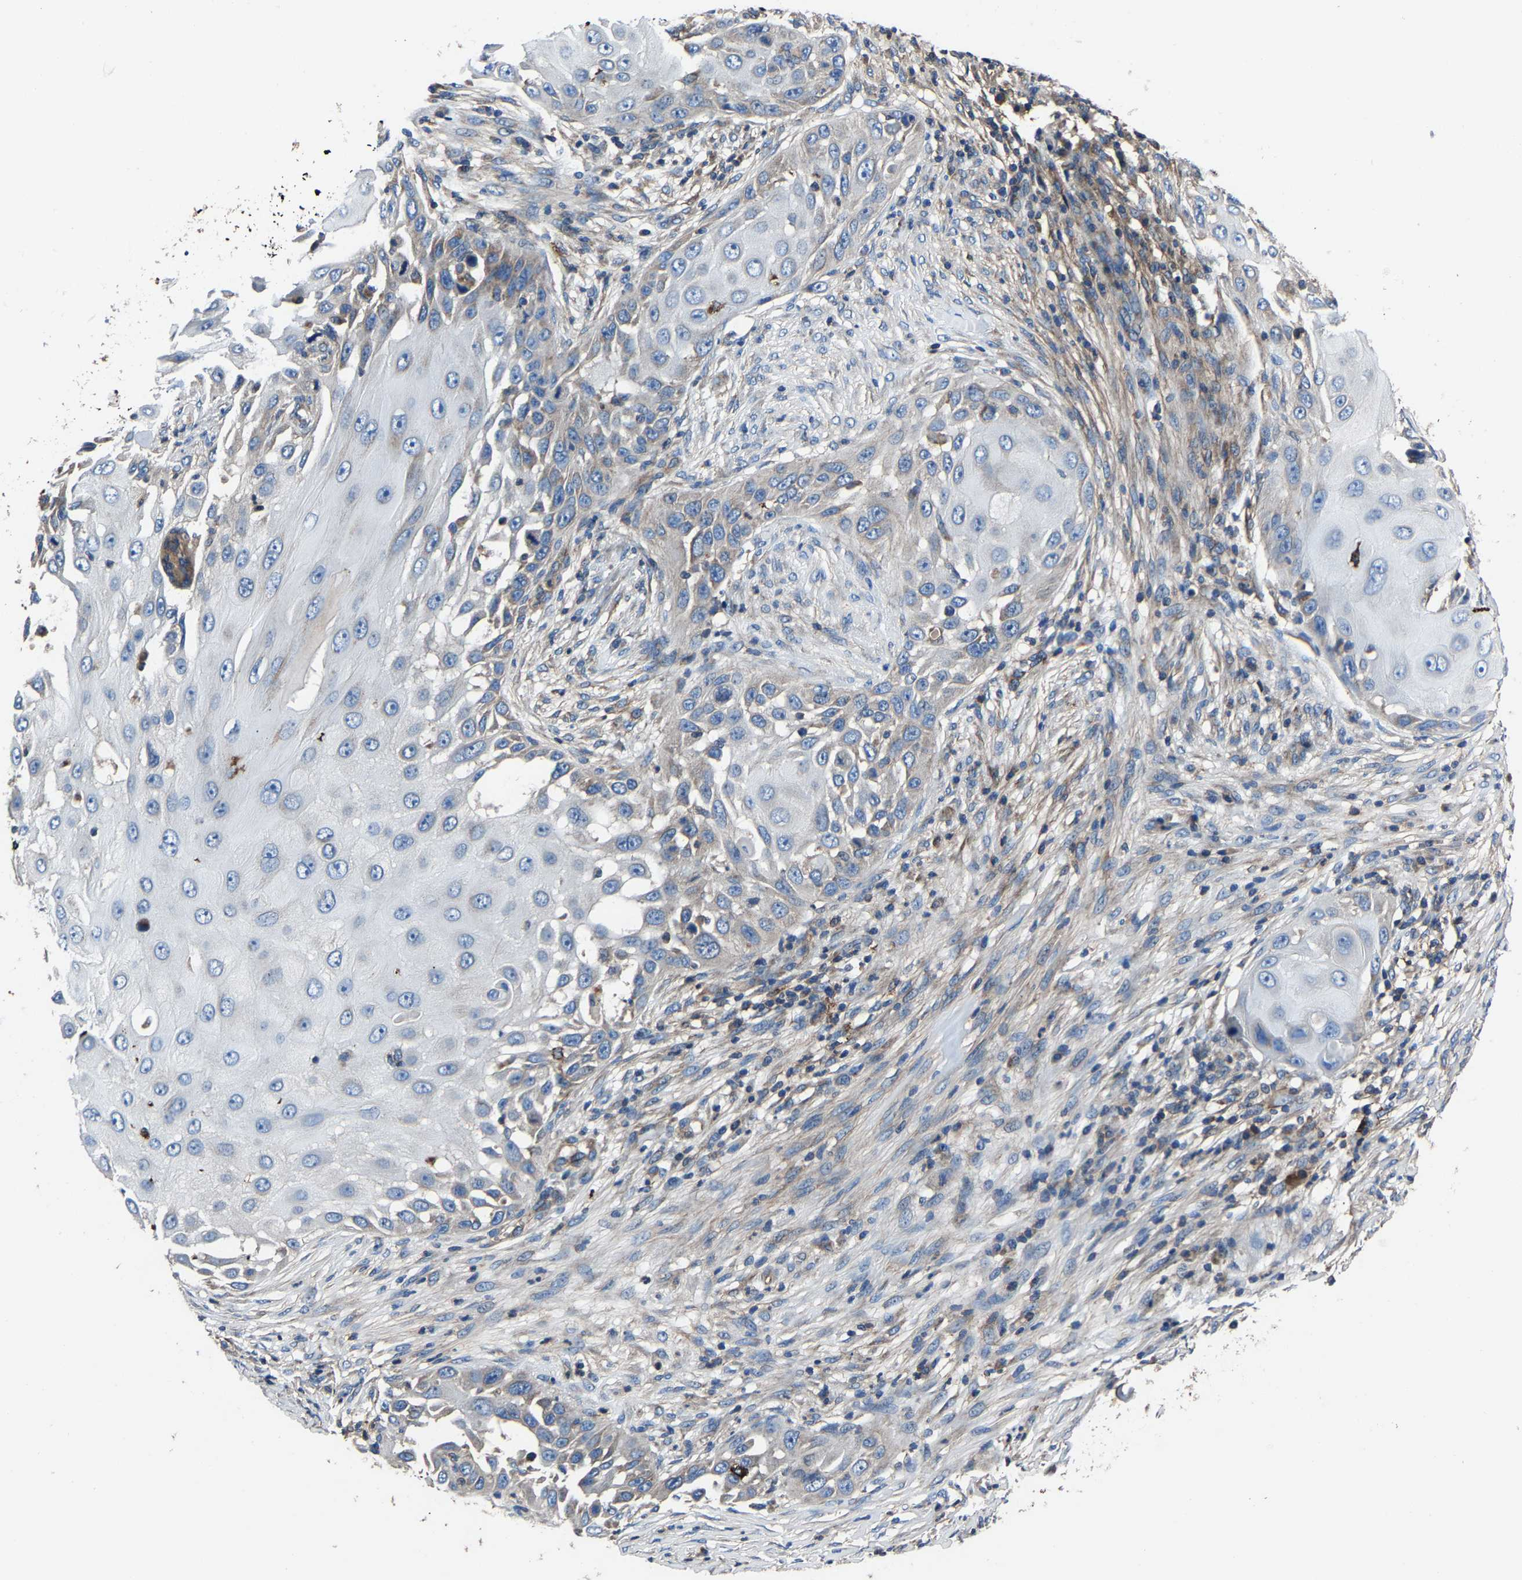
{"staining": {"intensity": "weak", "quantity": "<25%", "location": "cytoplasmic/membranous"}, "tissue": "skin cancer", "cell_type": "Tumor cells", "image_type": "cancer", "snomed": [{"axis": "morphology", "description": "Squamous cell carcinoma, NOS"}, {"axis": "topography", "description": "Skin"}], "caption": "Immunohistochemistry of human skin cancer (squamous cell carcinoma) exhibits no expression in tumor cells.", "gene": "KIAA1958", "patient": {"sex": "female", "age": 44}}